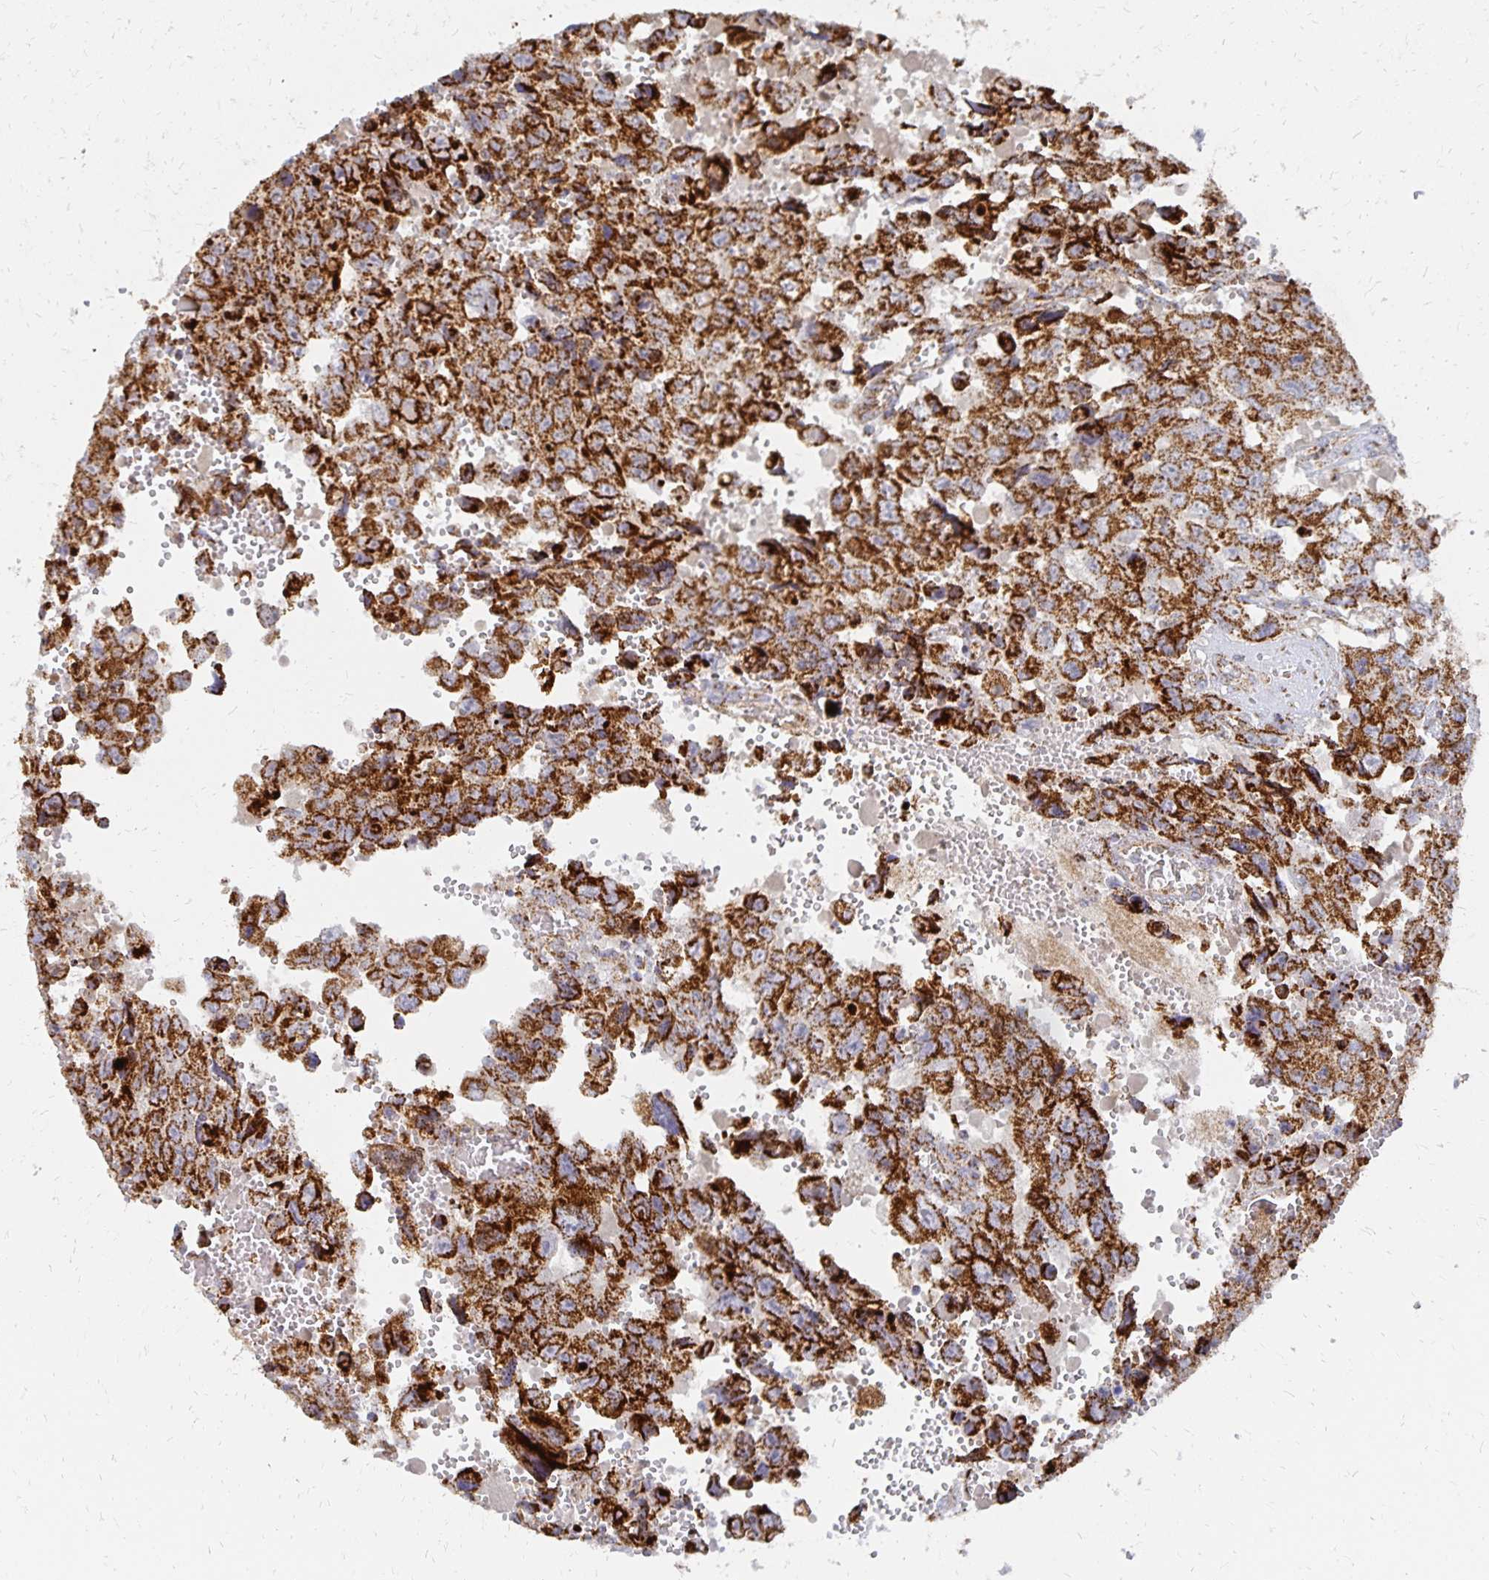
{"staining": {"intensity": "strong", "quantity": ">75%", "location": "cytoplasmic/membranous"}, "tissue": "testis cancer", "cell_type": "Tumor cells", "image_type": "cancer", "snomed": [{"axis": "morphology", "description": "Seminoma, NOS"}, {"axis": "topography", "description": "Testis"}], "caption": "Tumor cells exhibit strong cytoplasmic/membranous positivity in approximately >75% of cells in testis seminoma.", "gene": "STOML2", "patient": {"sex": "male", "age": 26}}